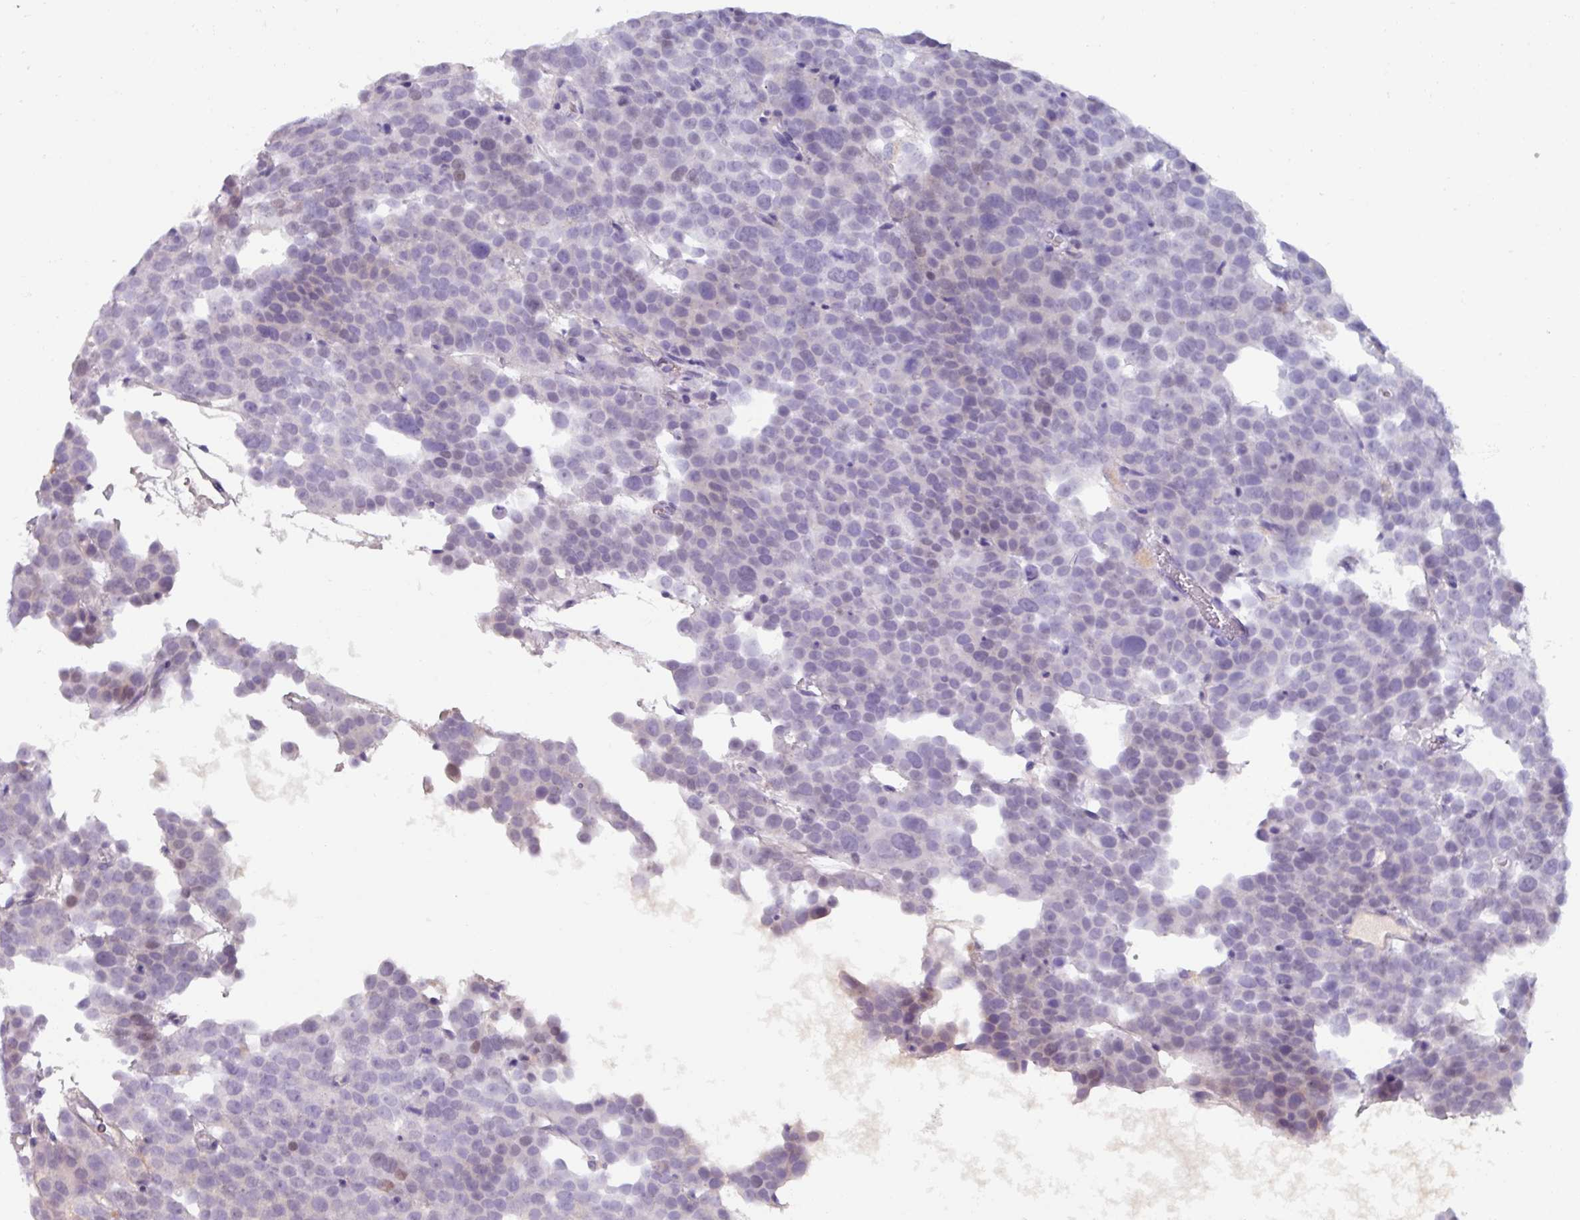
{"staining": {"intensity": "negative", "quantity": "none", "location": "none"}, "tissue": "testis cancer", "cell_type": "Tumor cells", "image_type": "cancer", "snomed": [{"axis": "morphology", "description": "Seminoma, NOS"}, {"axis": "topography", "description": "Testis"}], "caption": "Tumor cells show no significant protein positivity in testis seminoma.", "gene": "SPESP1", "patient": {"sex": "male", "age": 71}}